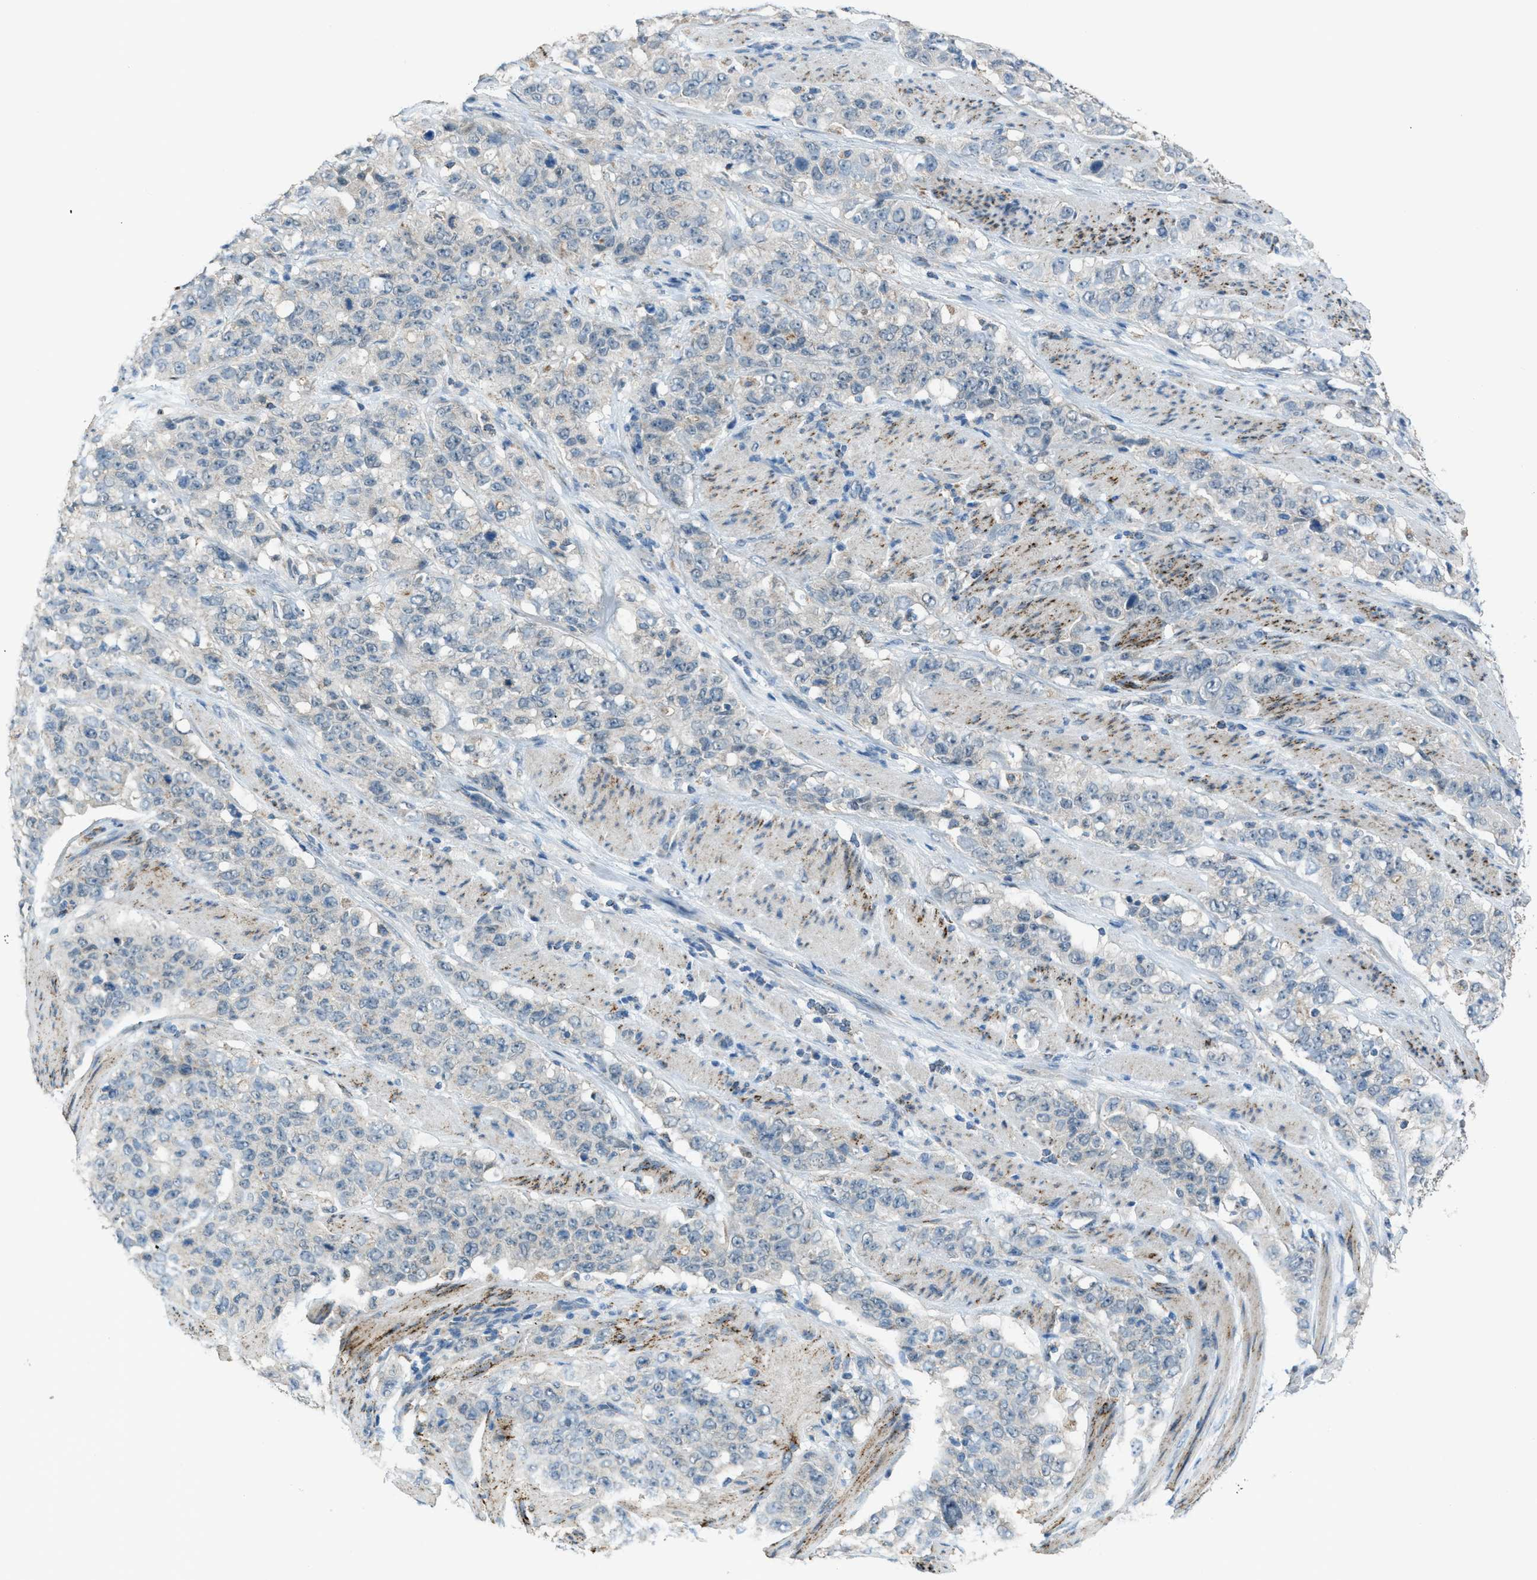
{"staining": {"intensity": "negative", "quantity": "none", "location": "none"}, "tissue": "stomach cancer", "cell_type": "Tumor cells", "image_type": "cancer", "snomed": [{"axis": "morphology", "description": "Adenocarcinoma, NOS"}, {"axis": "topography", "description": "Stomach"}], "caption": "This is a image of immunohistochemistry (IHC) staining of adenocarcinoma (stomach), which shows no positivity in tumor cells.", "gene": "CDON", "patient": {"sex": "male", "age": 48}}